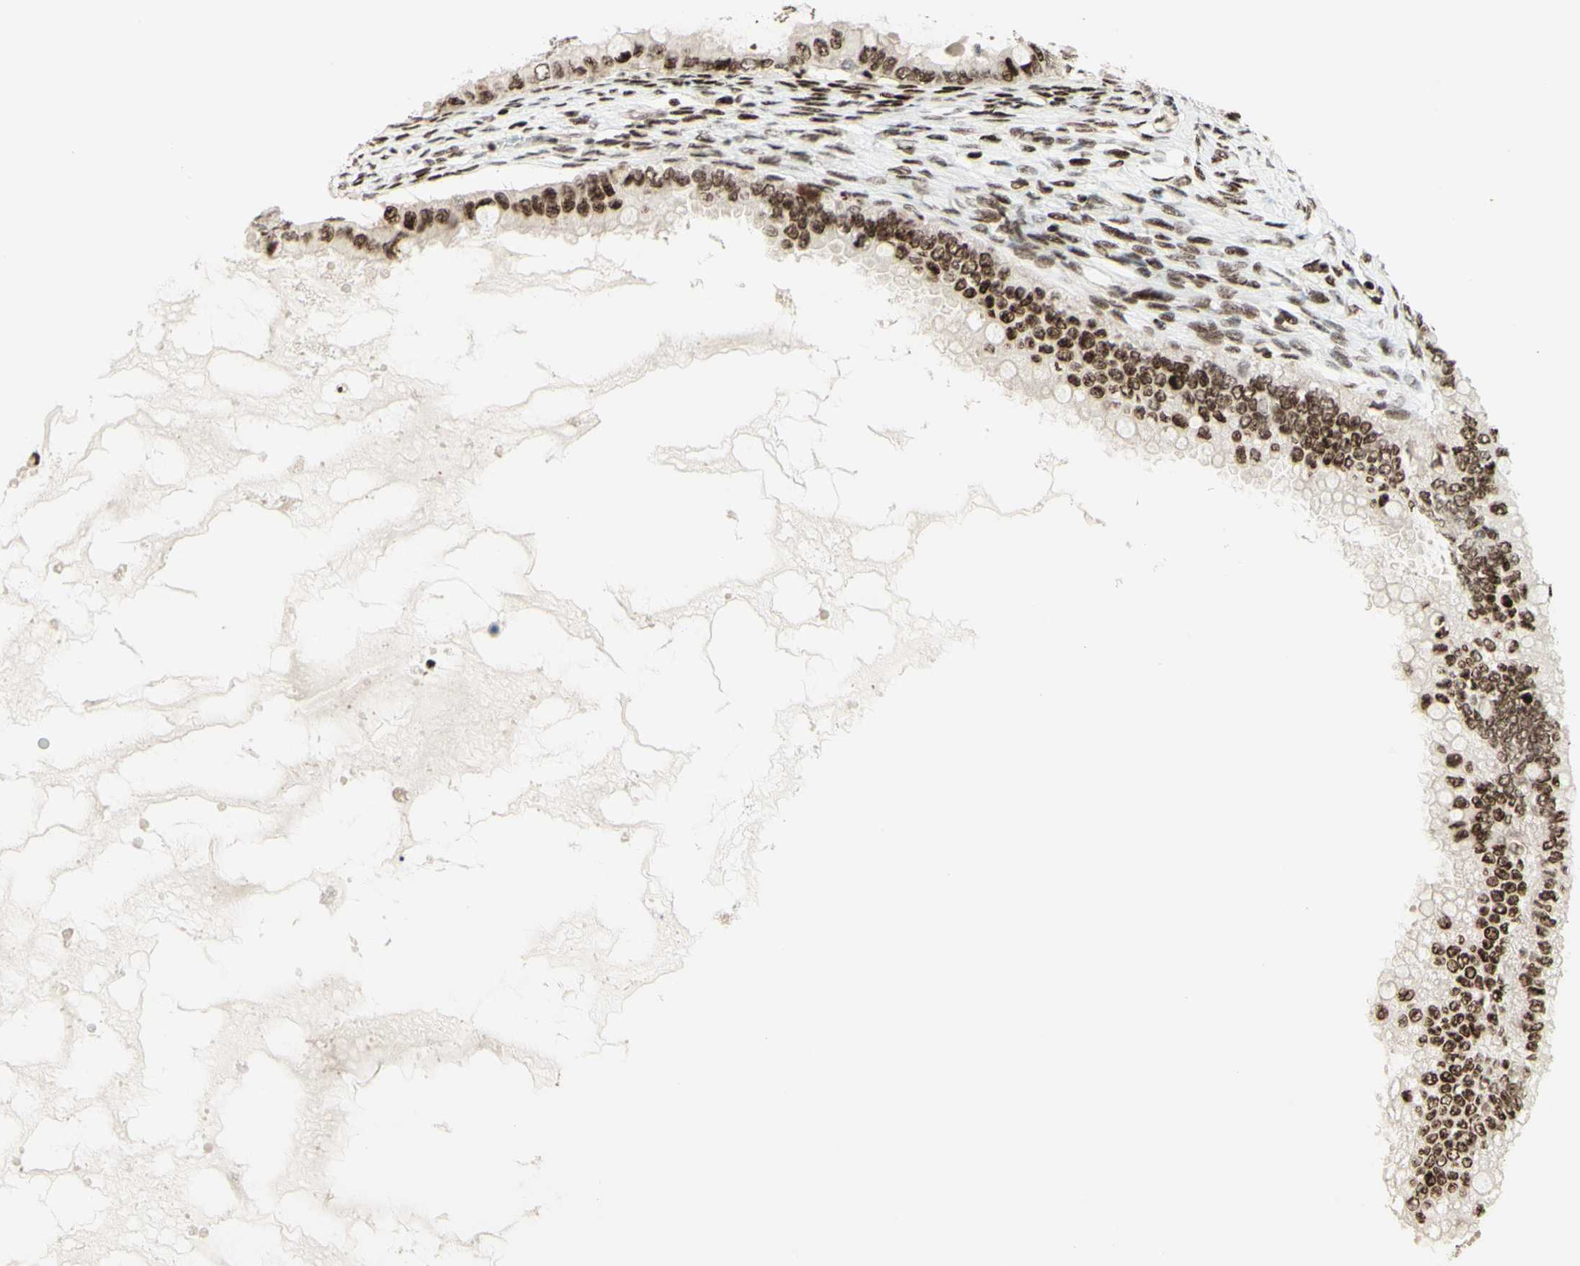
{"staining": {"intensity": "moderate", "quantity": ">75%", "location": "cytoplasmic/membranous,nuclear"}, "tissue": "ovarian cancer", "cell_type": "Tumor cells", "image_type": "cancer", "snomed": [{"axis": "morphology", "description": "Cystadenocarcinoma, mucinous, NOS"}, {"axis": "topography", "description": "Ovary"}], "caption": "Mucinous cystadenocarcinoma (ovarian) tissue displays moderate cytoplasmic/membranous and nuclear positivity in approximately >75% of tumor cells", "gene": "CDKL5", "patient": {"sex": "female", "age": 80}}